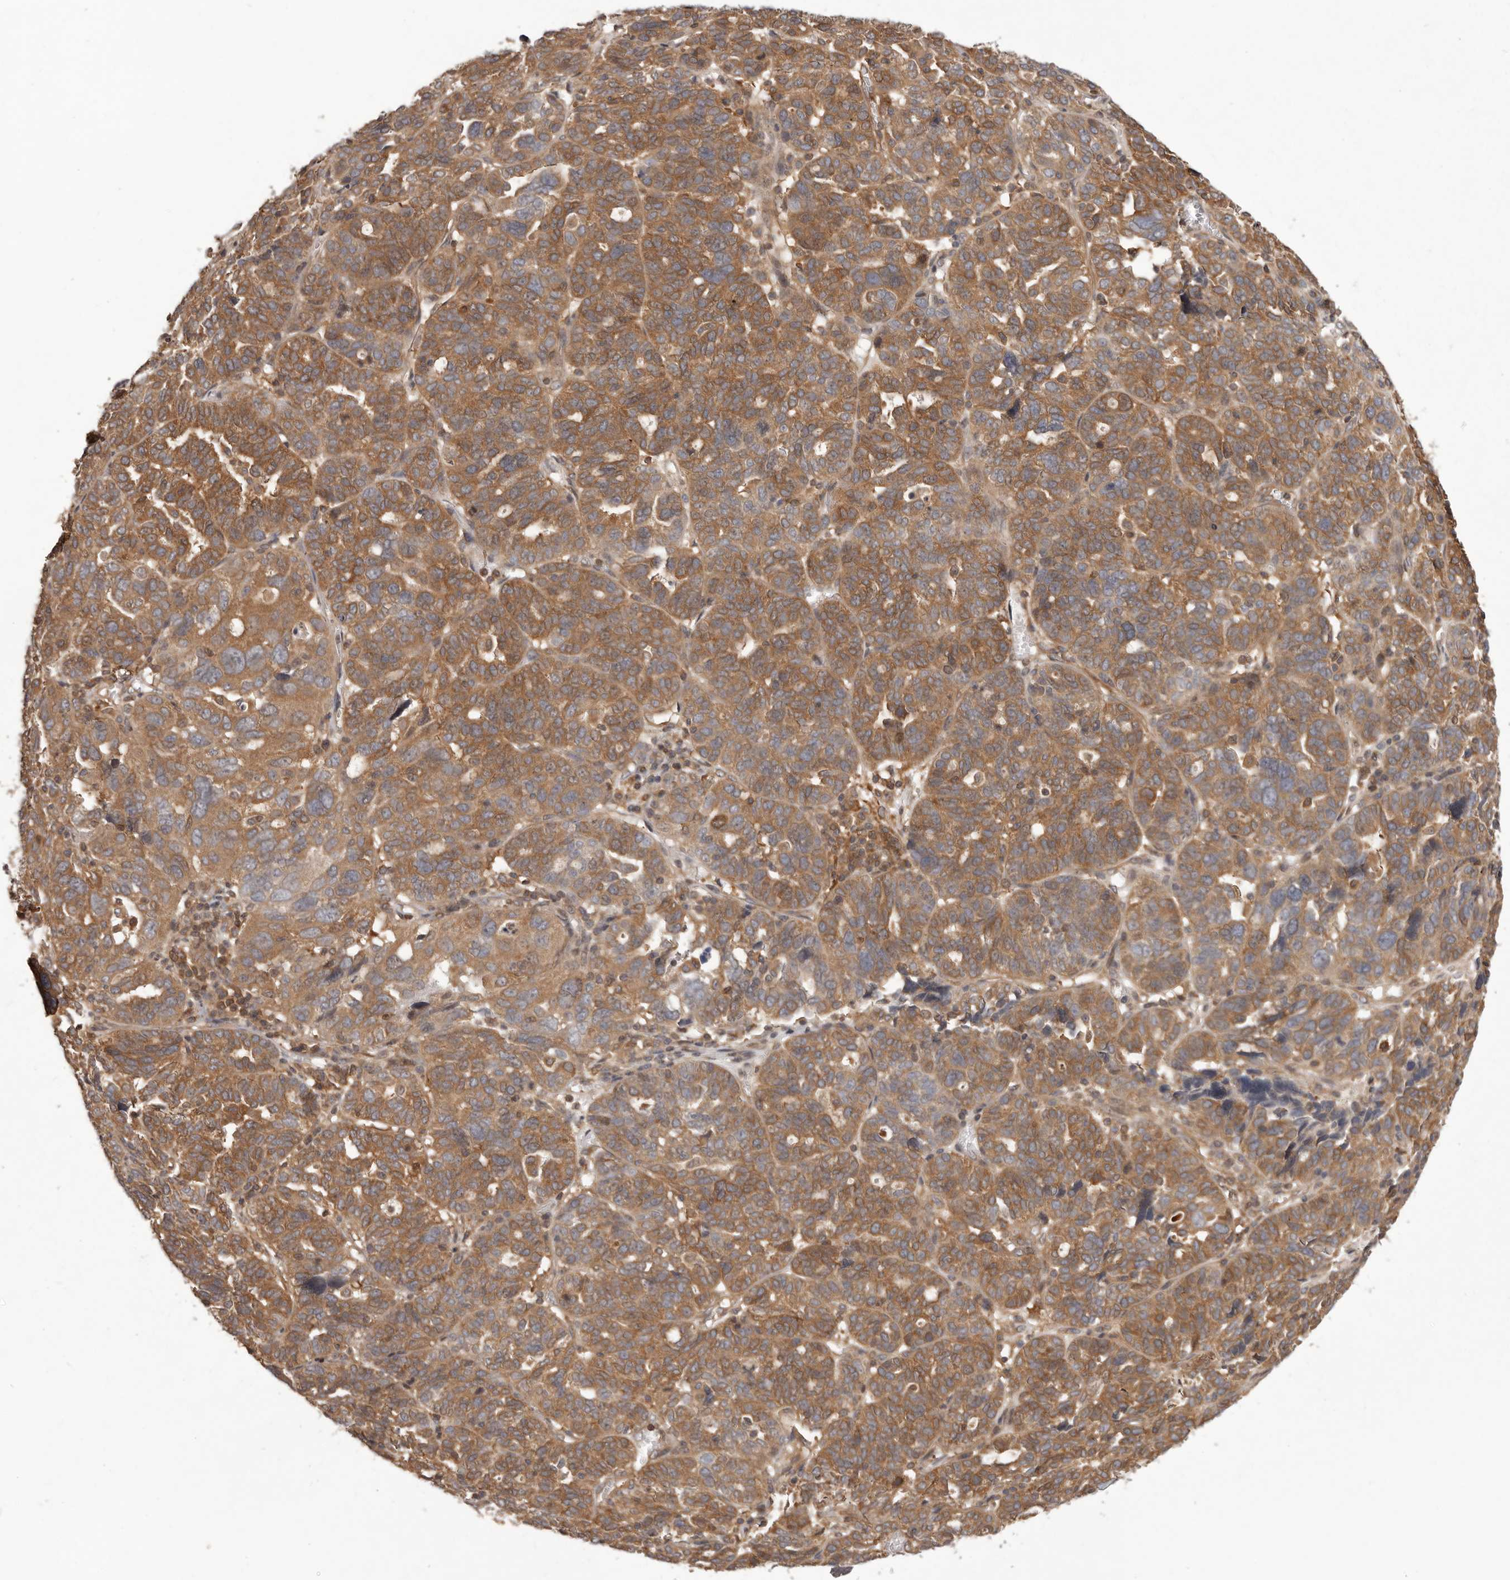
{"staining": {"intensity": "moderate", "quantity": ">75%", "location": "cytoplasmic/membranous"}, "tissue": "ovarian cancer", "cell_type": "Tumor cells", "image_type": "cancer", "snomed": [{"axis": "morphology", "description": "Cystadenocarcinoma, serous, NOS"}, {"axis": "topography", "description": "Ovary"}], "caption": "Brown immunohistochemical staining in serous cystadenocarcinoma (ovarian) displays moderate cytoplasmic/membranous staining in about >75% of tumor cells. The protein is shown in brown color, while the nuclei are stained blue.", "gene": "NFKBIA", "patient": {"sex": "female", "age": 59}}